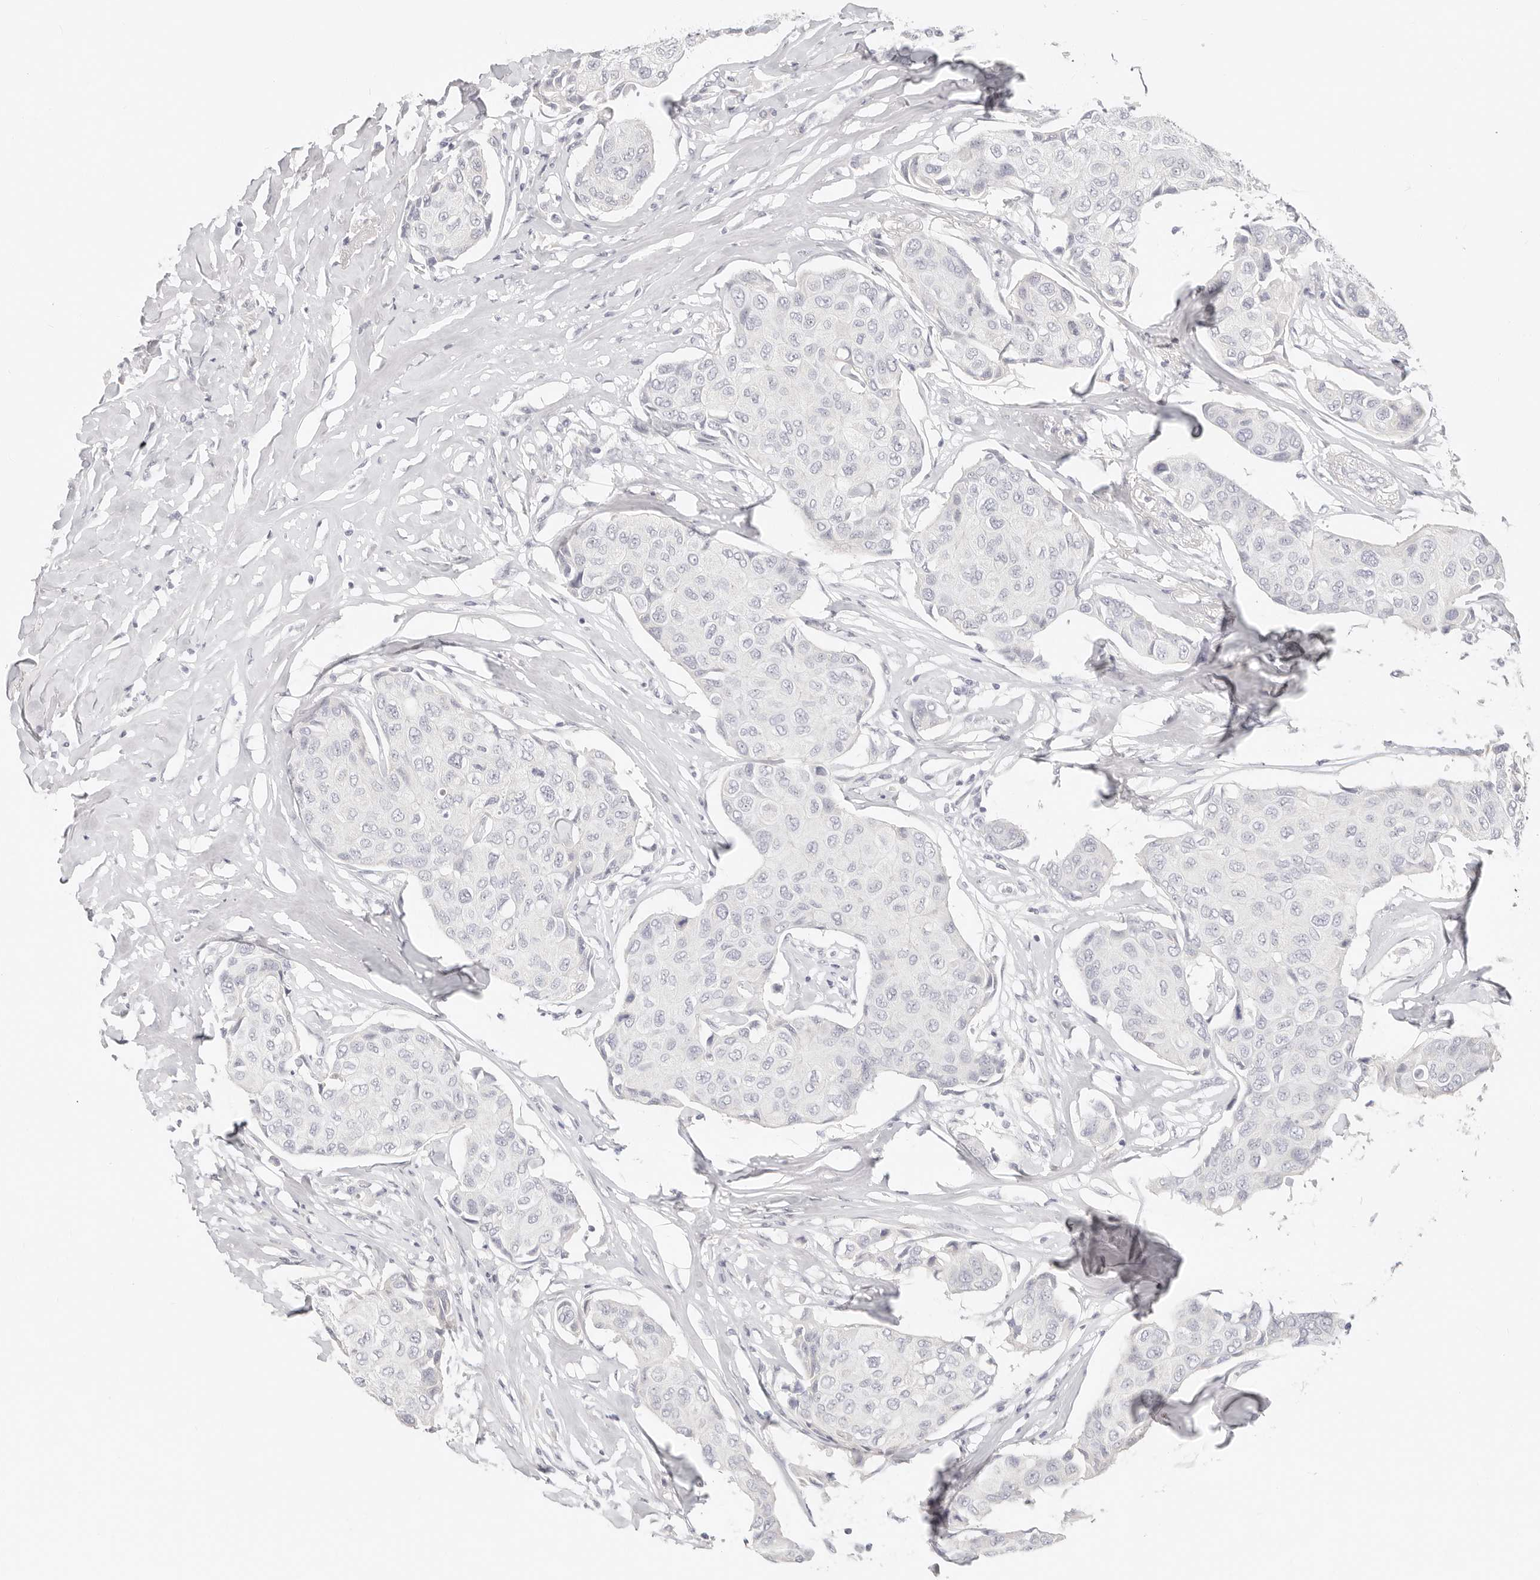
{"staining": {"intensity": "negative", "quantity": "none", "location": "none"}, "tissue": "breast cancer", "cell_type": "Tumor cells", "image_type": "cancer", "snomed": [{"axis": "morphology", "description": "Duct carcinoma"}, {"axis": "topography", "description": "Breast"}], "caption": "IHC photomicrograph of breast cancer (intraductal carcinoma) stained for a protein (brown), which reveals no expression in tumor cells.", "gene": "ASCL1", "patient": {"sex": "female", "age": 80}}